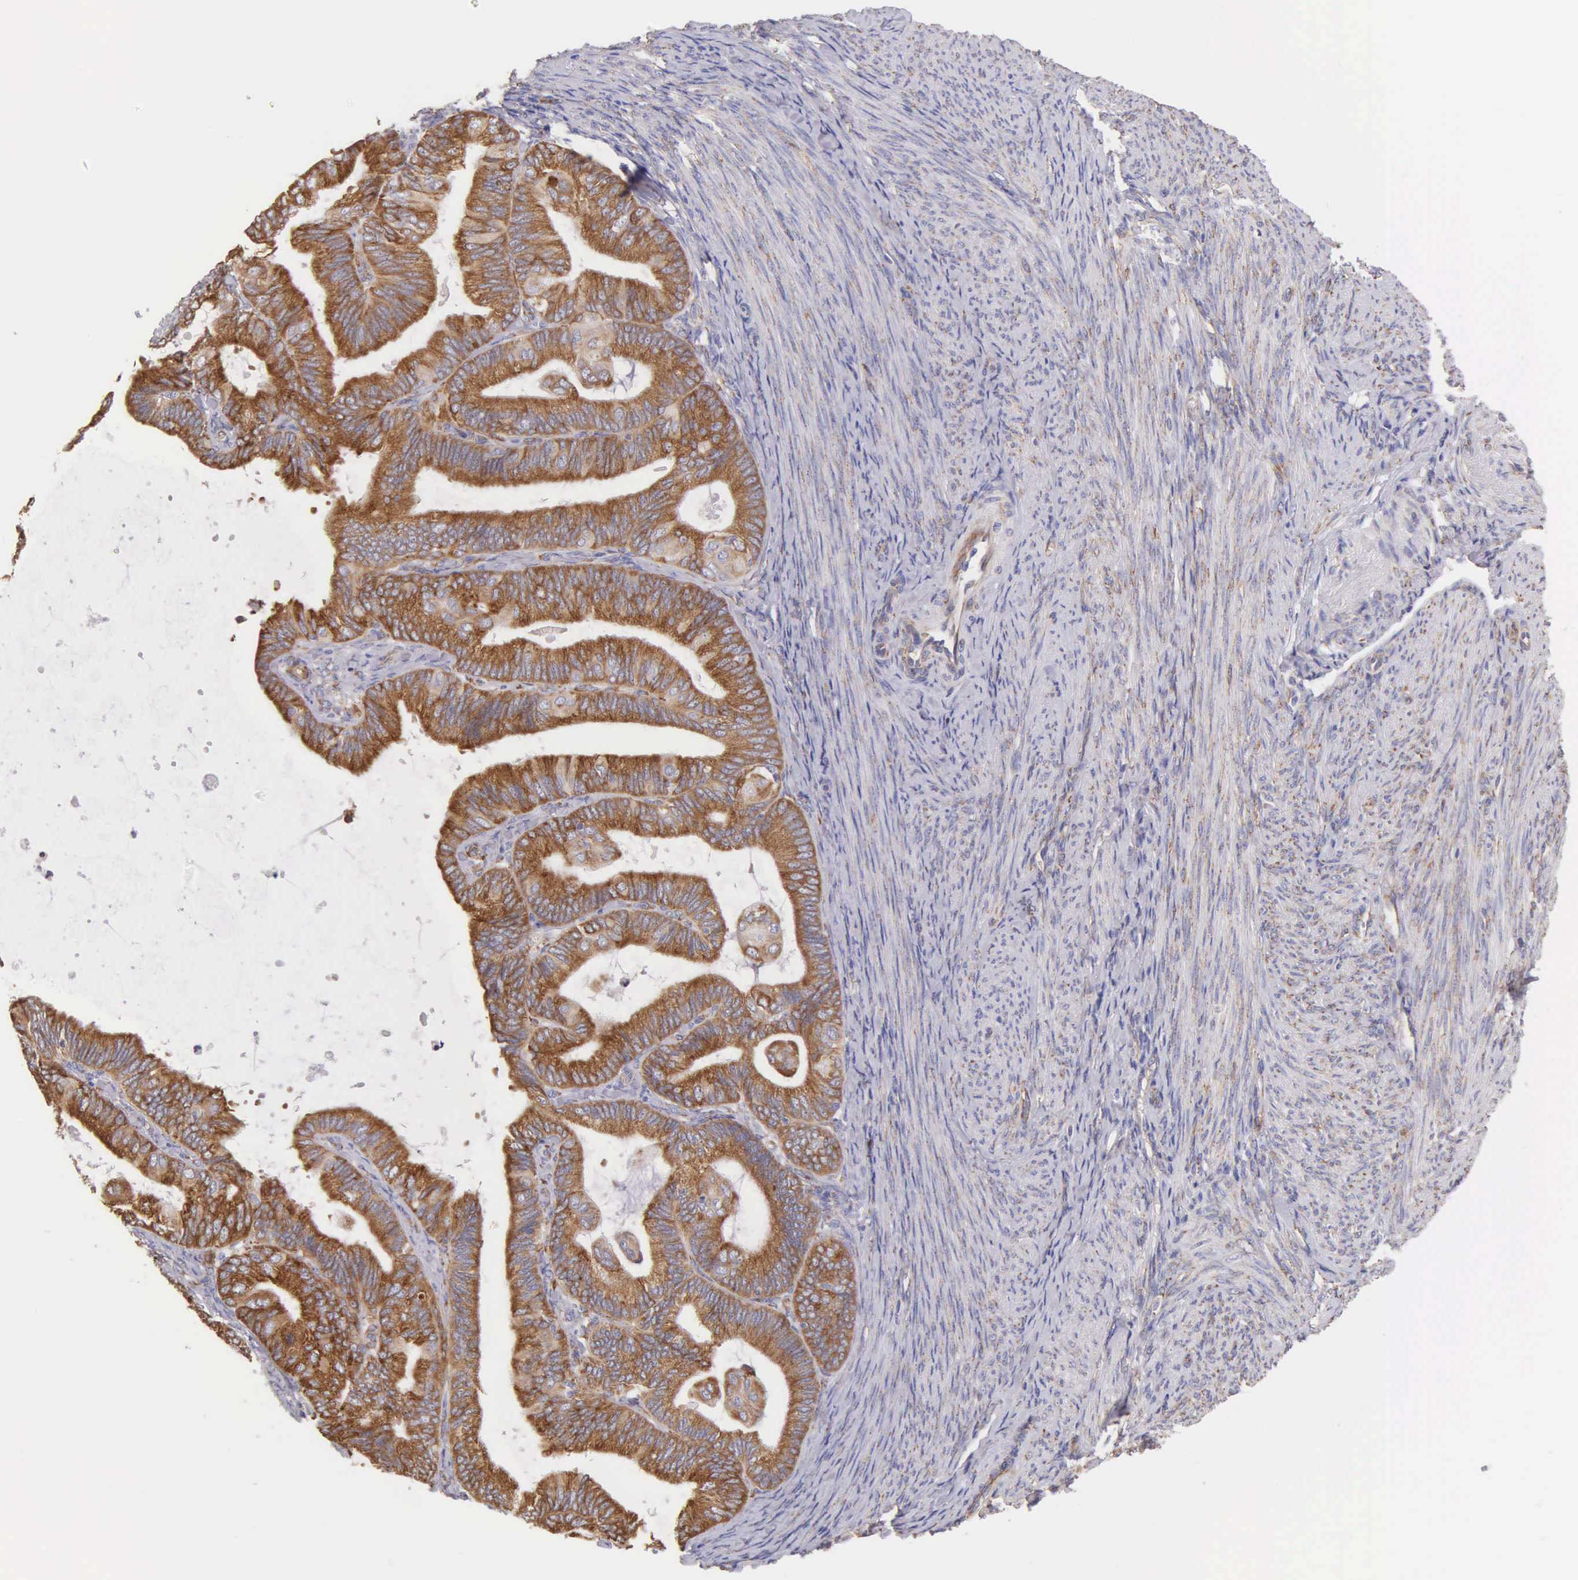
{"staining": {"intensity": "strong", "quantity": ">75%", "location": "cytoplasmic/membranous"}, "tissue": "endometrial cancer", "cell_type": "Tumor cells", "image_type": "cancer", "snomed": [{"axis": "morphology", "description": "Adenocarcinoma, NOS"}, {"axis": "topography", "description": "Endometrium"}], "caption": "Immunohistochemistry of adenocarcinoma (endometrial) demonstrates high levels of strong cytoplasmic/membranous expression in approximately >75% of tumor cells. (DAB (3,3'-diaminobenzidine) IHC with brightfield microscopy, high magnification).", "gene": "CKAP4", "patient": {"sex": "female", "age": 63}}